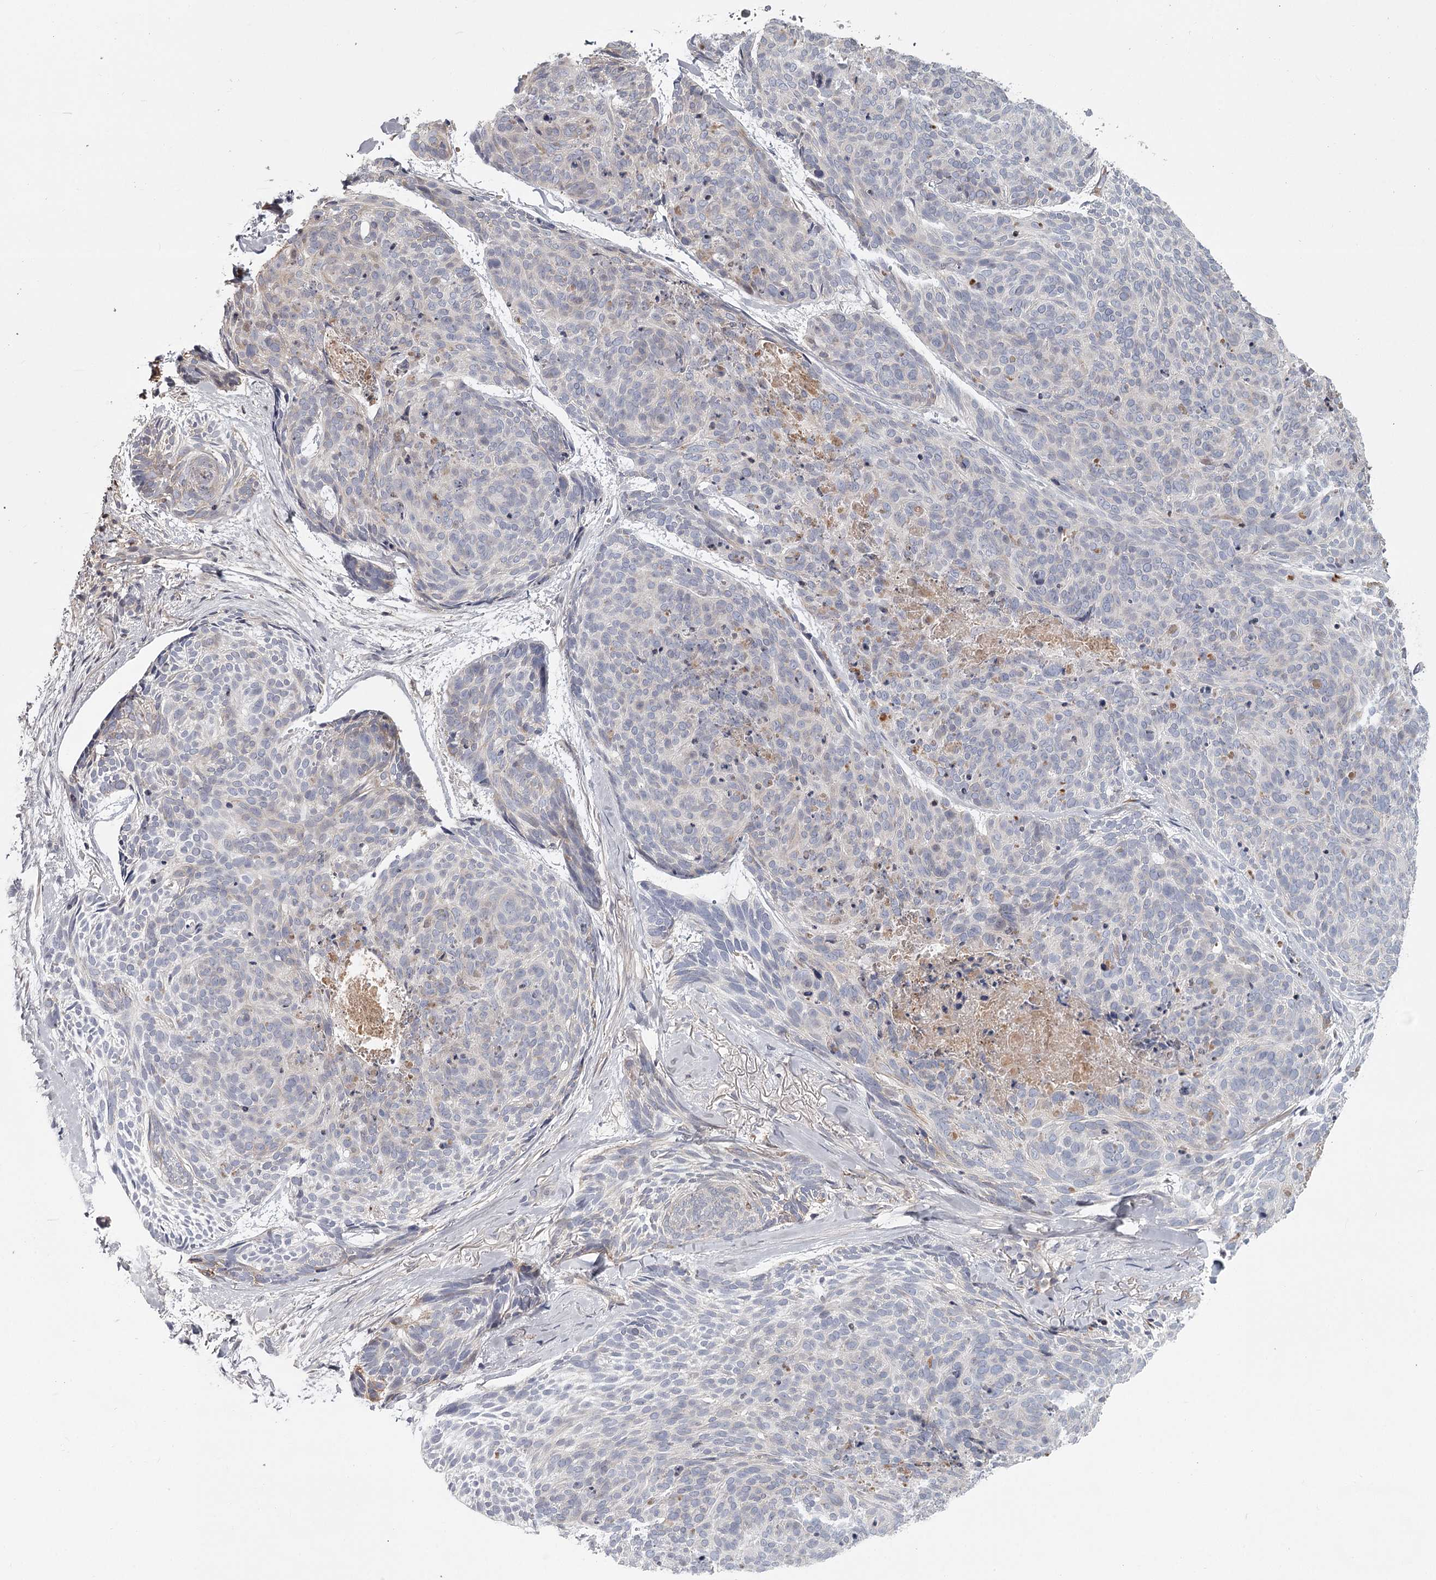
{"staining": {"intensity": "negative", "quantity": "none", "location": "none"}, "tissue": "skin cancer", "cell_type": "Tumor cells", "image_type": "cancer", "snomed": [{"axis": "morphology", "description": "Normal tissue, NOS"}, {"axis": "morphology", "description": "Basal cell carcinoma"}, {"axis": "topography", "description": "Skin"}], "caption": "Skin cancer was stained to show a protein in brown. There is no significant staining in tumor cells.", "gene": "DHRS9", "patient": {"sex": "male", "age": 66}}